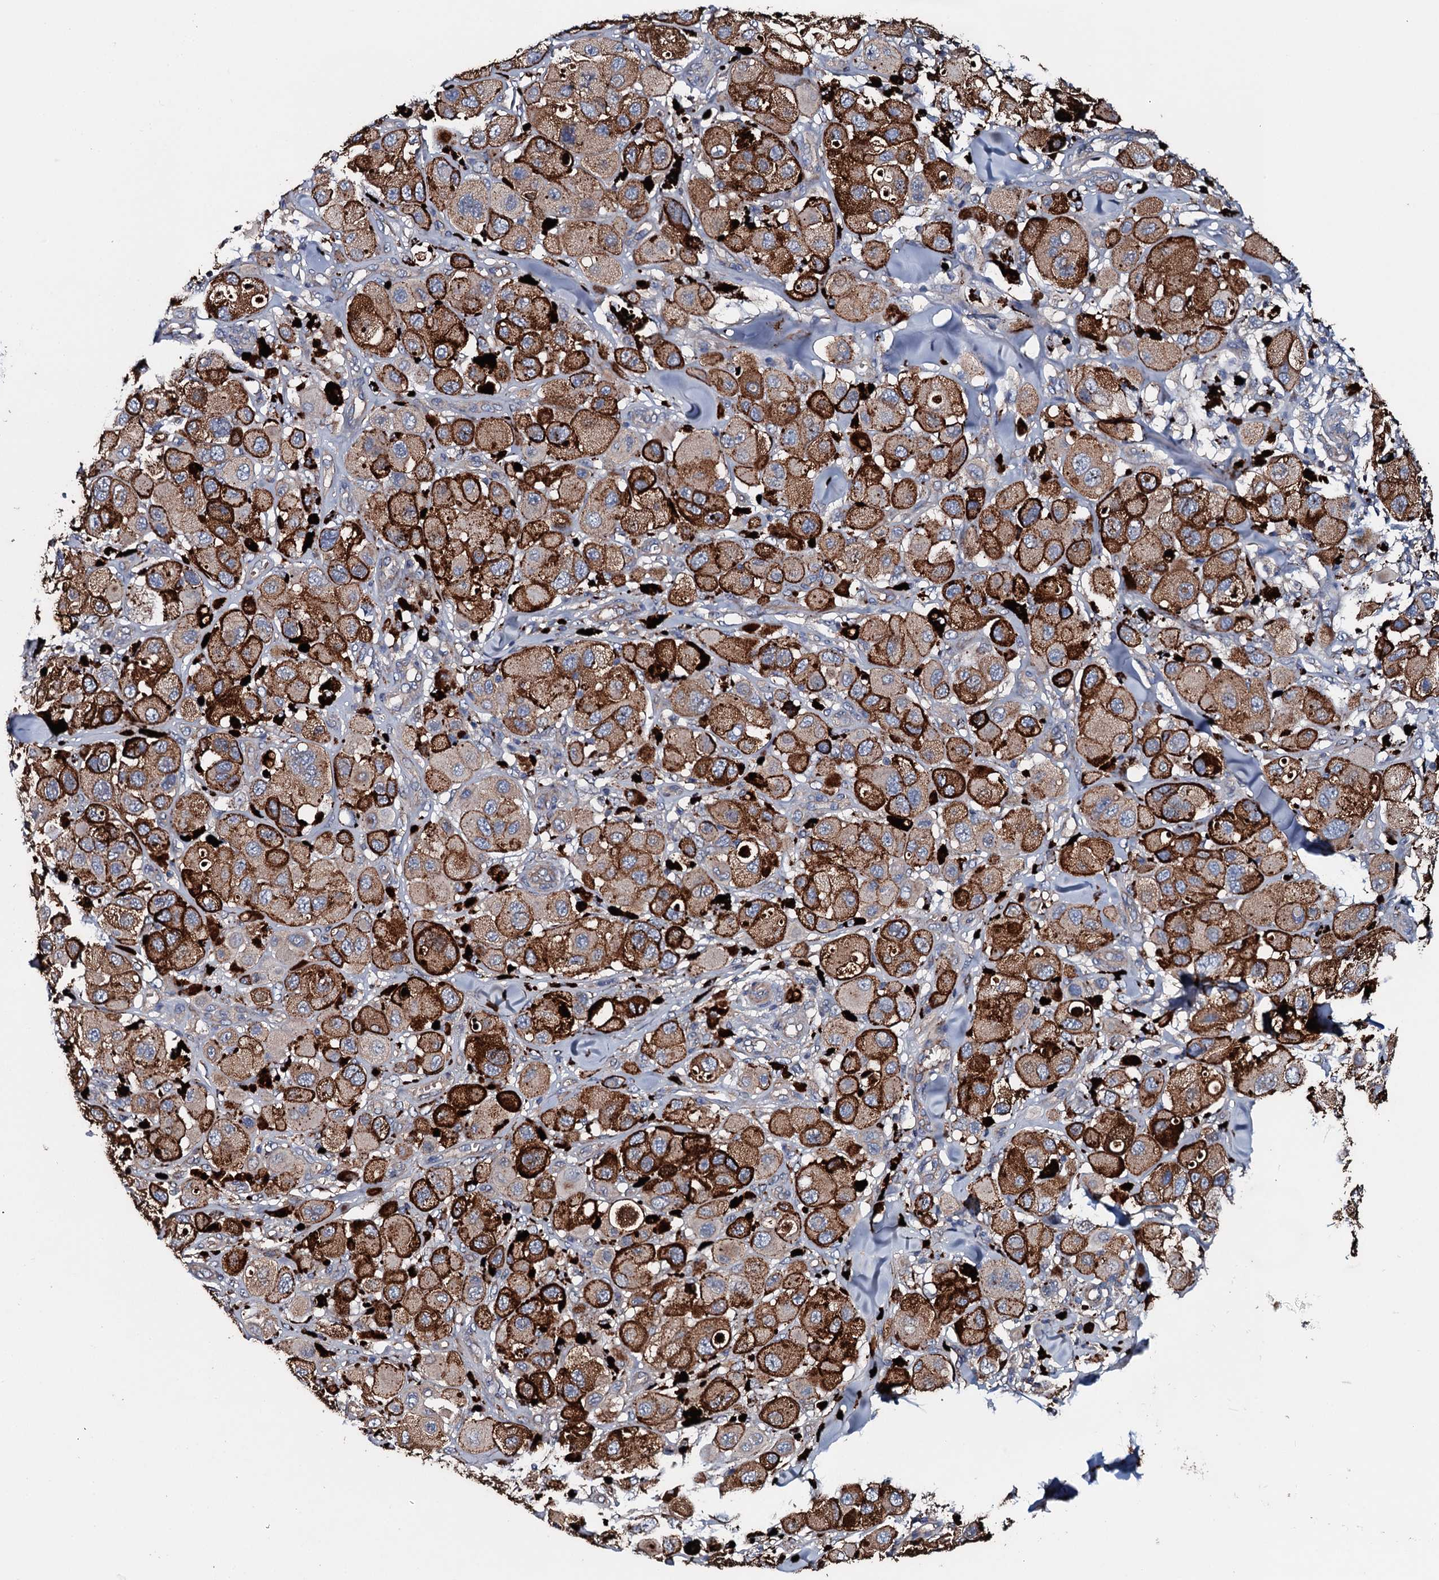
{"staining": {"intensity": "strong", "quantity": ">75%", "location": "cytoplasmic/membranous"}, "tissue": "melanoma", "cell_type": "Tumor cells", "image_type": "cancer", "snomed": [{"axis": "morphology", "description": "Malignant melanoma, Metastatic site"}, {"axis": "topography", "description": "Skin"}], "caption": "Human malignant melanoma (metastatic site) stained with a brown dye displays strong cytoplasmic/membranous positive staining in about >75% of tumor cells.", "gene": "NEK1", "patient": {"sex": "male", "age": 41}}